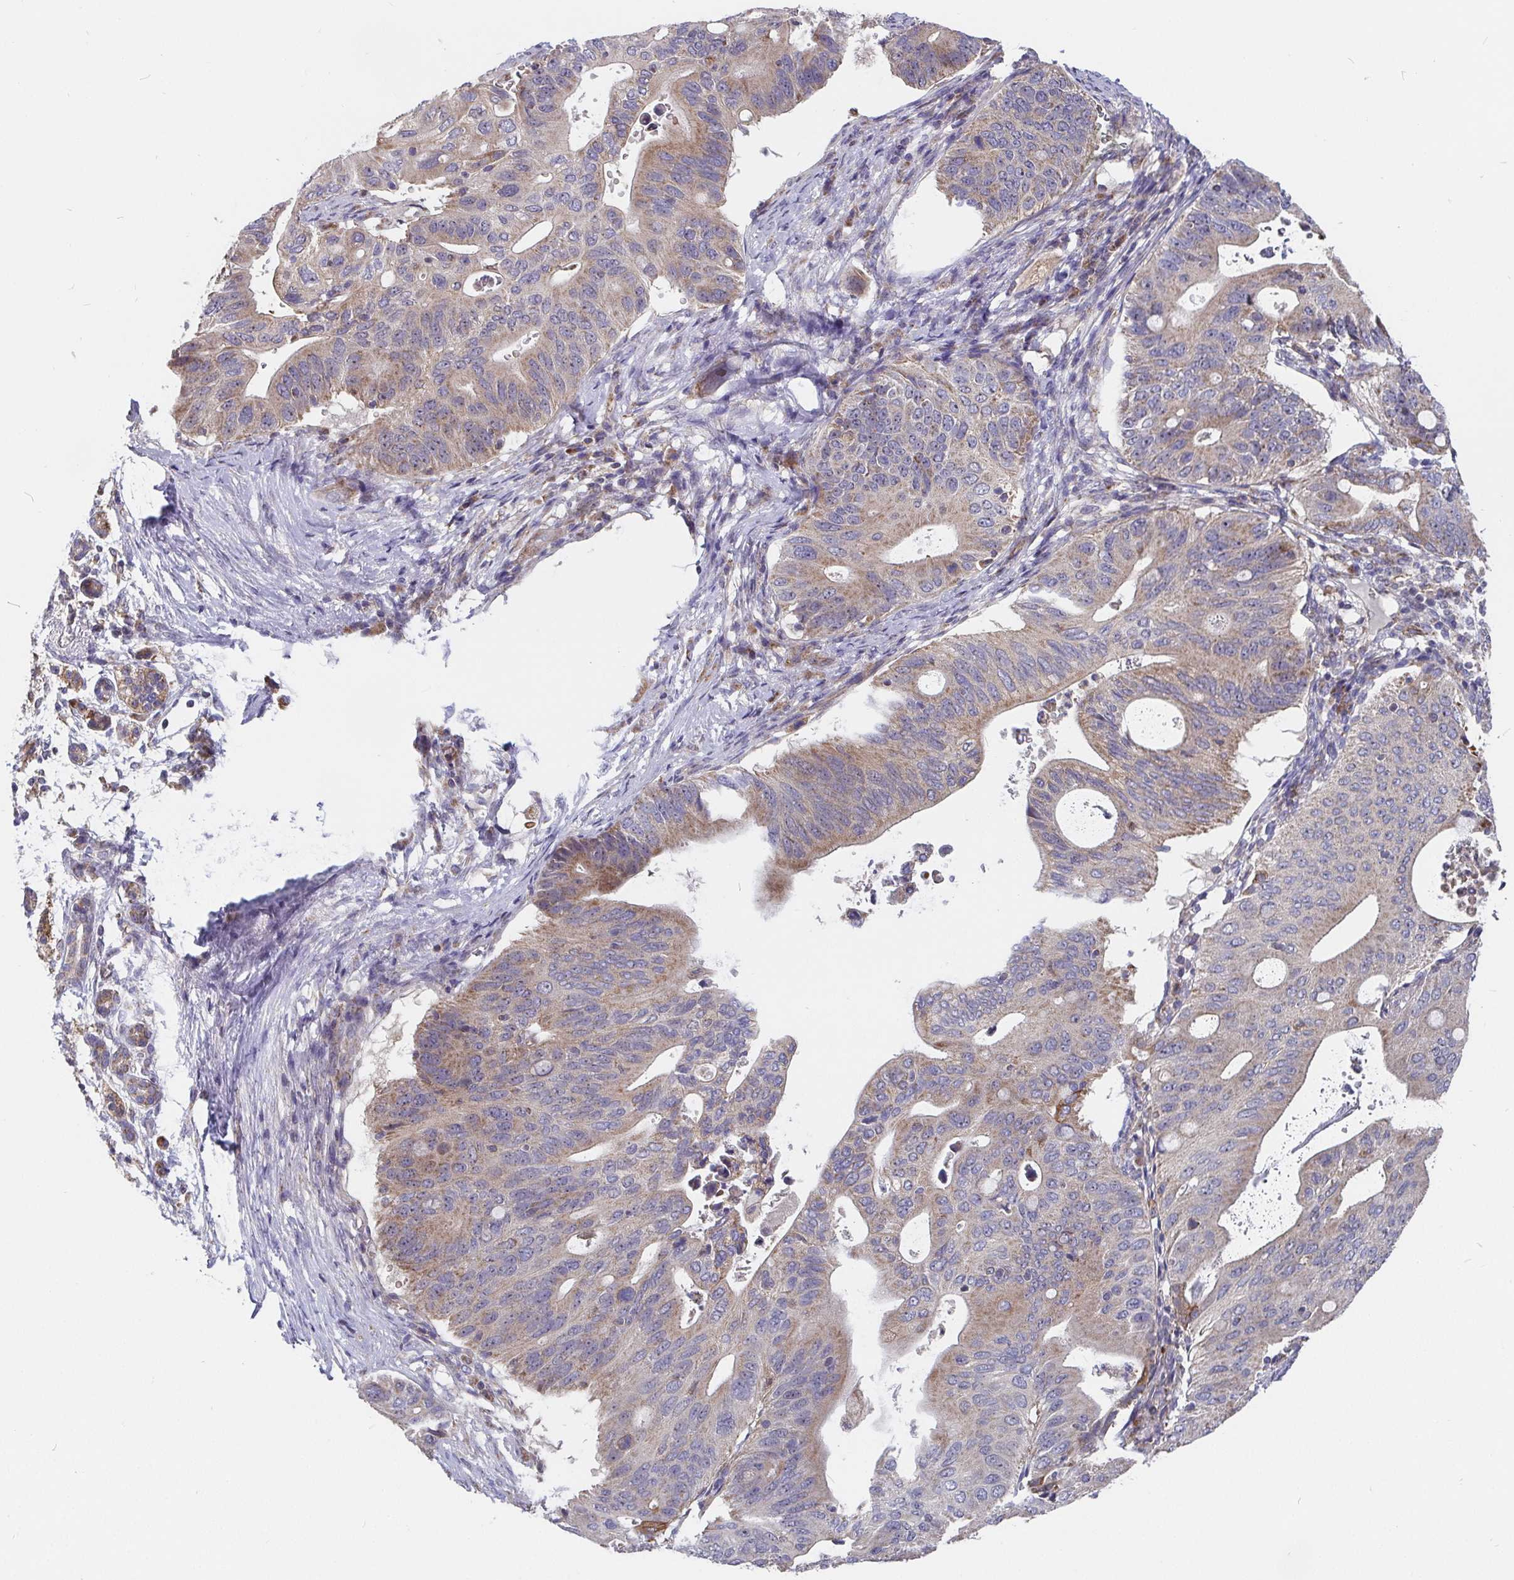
{"staining": {"intensity": "moderate", "quantity": ">75%", "location": "cytoplasmic/membranous"}, "tissue": "pancreatic cancer", "cell_type": "Tumor cells", "image_type": "cancer", "snomed": [{"axis": "morphology", "description": "Adenocarcinoma, NOS"}, {"axis": "topography", "description": "Pancreas"}], "caption": "Pancreatic cancer stained with a brown dye reveals moderate cytoplasmic/membranous positive staining in about >75% of tumor cells.", "gene": "PDF", "patient": {"sex": "female", "age": 72}}